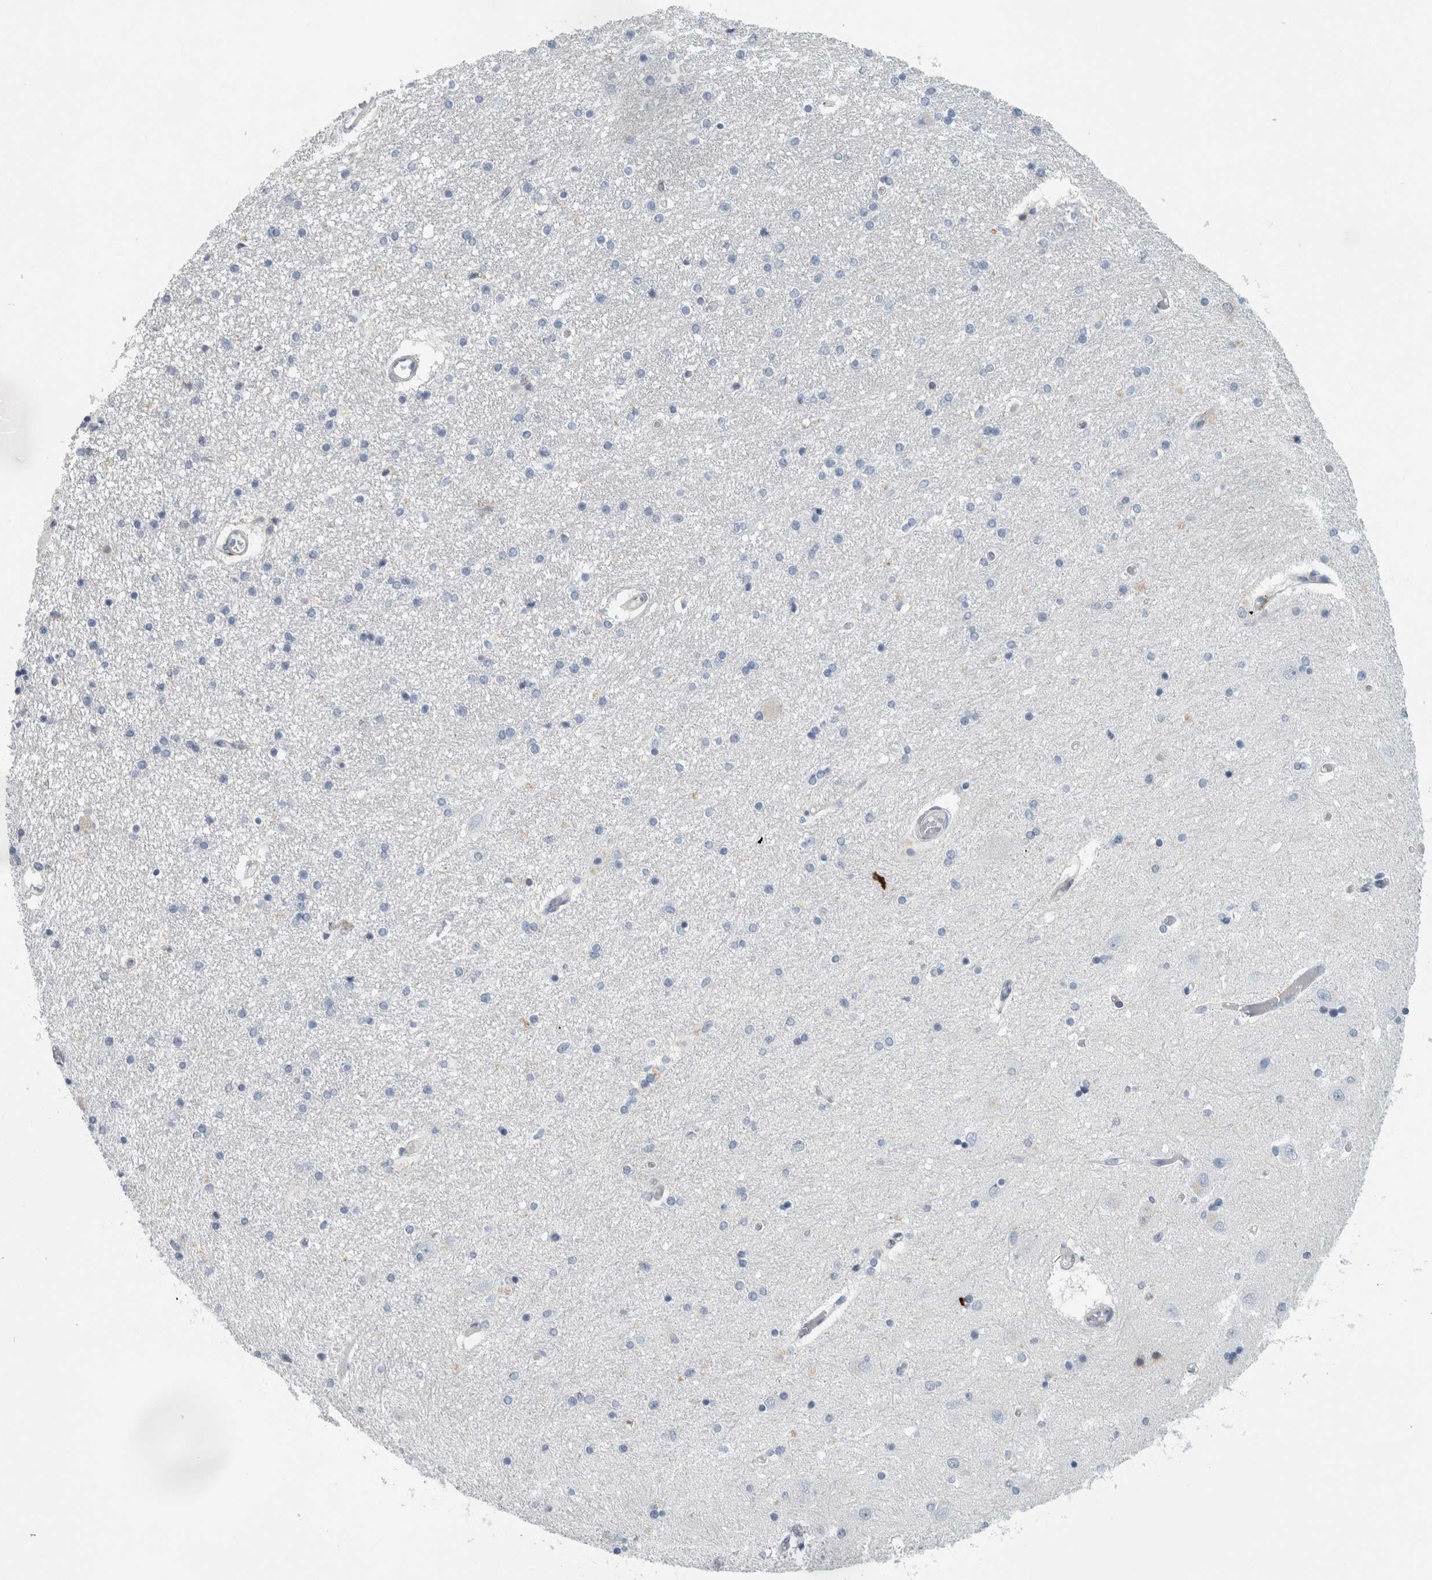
{"staining": {"intensity": "negative", "quantity": "none", "location": "none"}, "tissue": "hippocampus", "cell_type": "Glial cells", "image_type": "normal", "snomed": [{"axis": "morphology", "description": "Normal tissue, NOS"}, {"axis": "topography", "description": "Hippocampus"}], "caption": "DAB (3,3'-diaminobenzidine) immunohistochemical staining of normal human hippocampus shows no significant expression in glial cells. (DAB (3,3'-diaminobenzidine) immunohistochemistry visualized using brightfield microscopy, high magnification).", "gene": "B3GNT3", "patient": {"sex": "female", "age": 54}}